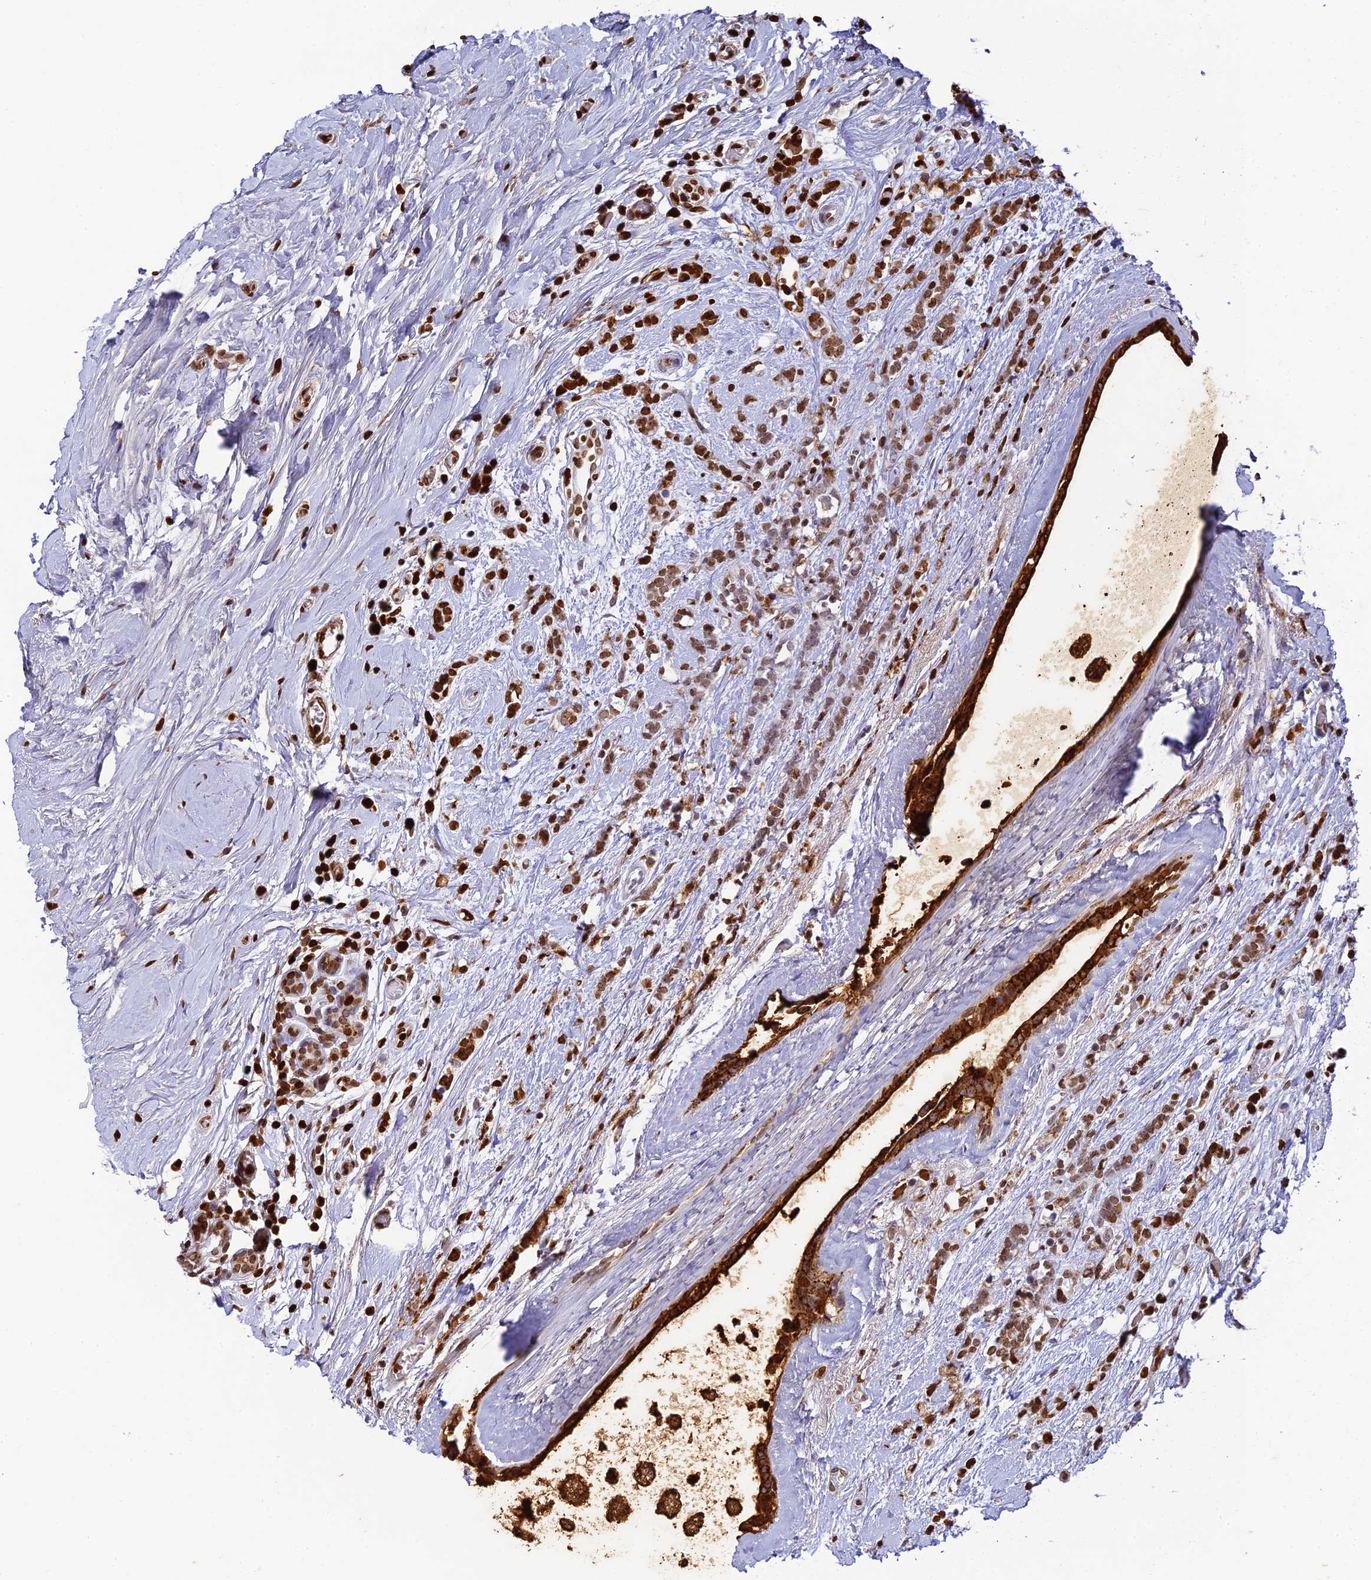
{"staining": {"intensity": "strong", "quantity": ">75%", "location": "cytoplasmic/membranous"}, "tissue": "breast cancer", "cell_type": "Tumor cells", "image_type": "cancer", "snomed": [{"axis": "morphology", "description": "Lobular carcinoma"}, {"axis": "topography", "description": "Breast"}], "caption": "DAB (3,3'-diaminobenzidine) immunohistochemical staining of breast lobular carcinoma reveals strong cytoplasmic/membranous protein staining in about >75% of tumor cells.", "gene": "C12orf29", "patient": {"sex": "female", "age": 58}}